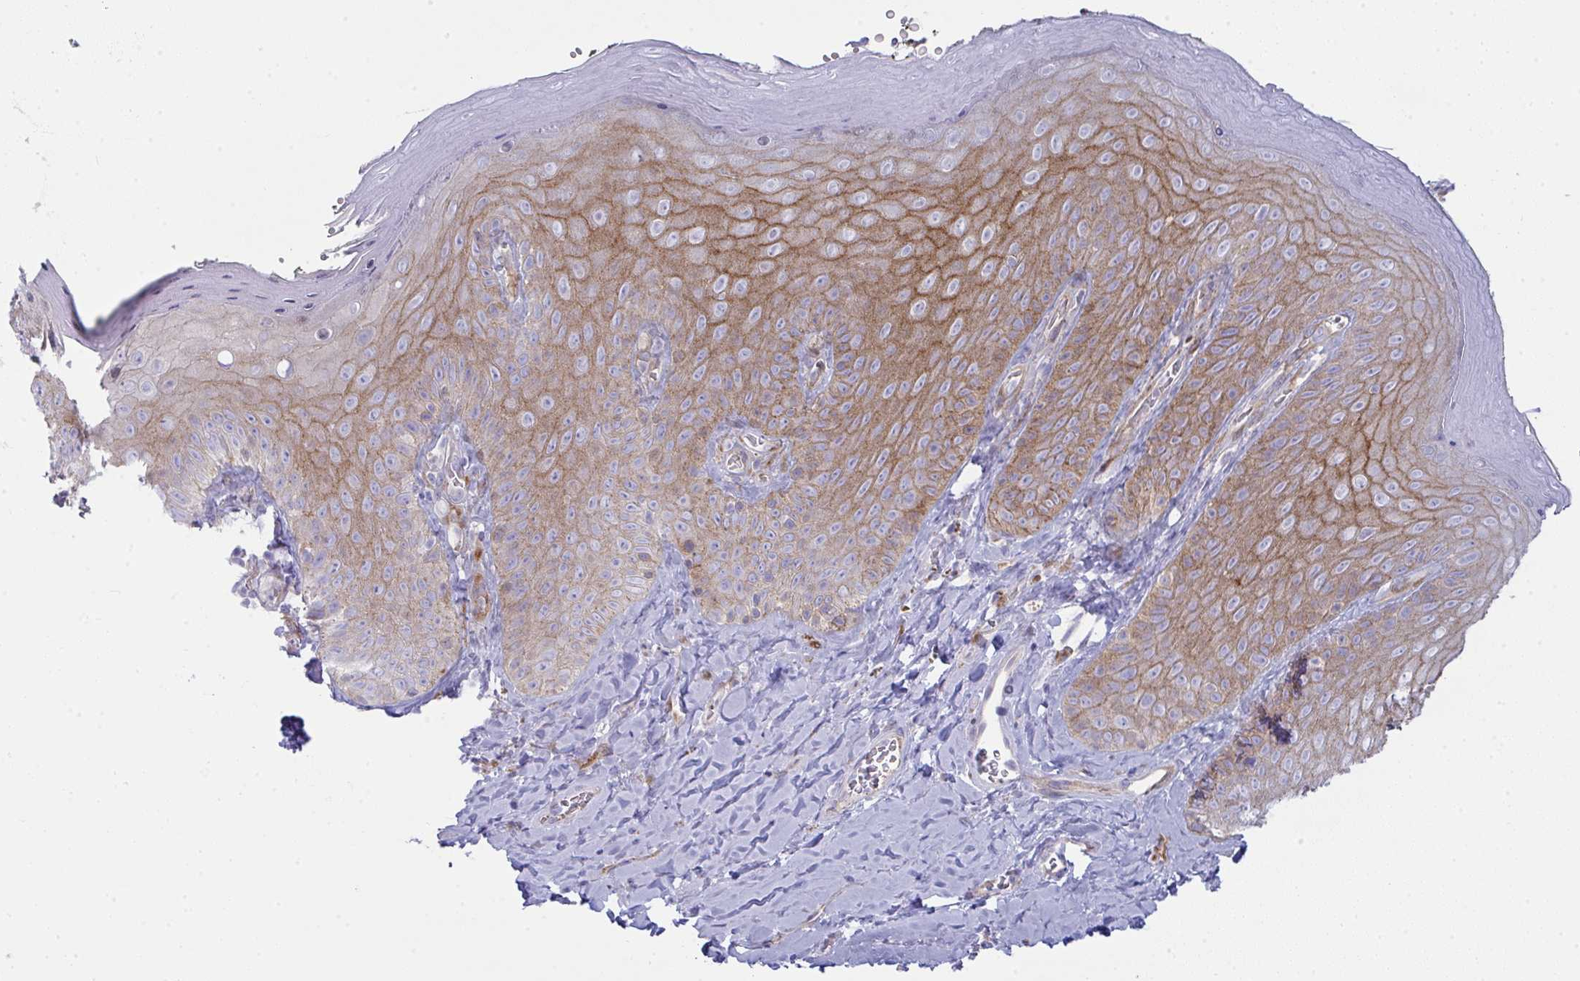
{"staining": {"intensity": "moderate", "quantity": "25%-75%", "location": "cytoplasmic/membranous"}, "tissue": "skin", "cell_type": "Epidermal cells", "image_type": "normal", "snomed": [{"axis": "morphology", "description": "Normal tissue, NOS"}, {"axis": "topography", "description": "Anal"}, {"axis": "topography", "description": "Peripheral nerve tissue"}], "caption": "A medium amount of moderate cytoplasmic/membranous positivity is appreciated in approximately 25%-75% of epidermal cells in benign skin. (Stains: DAB (3,3'-diaminobenzidine) in brown, nuclei in blue, Microscopy: brightfield microscopy at high magnification).", "gene": "GAB1", "patient": {"sex": "male", "age": 53}}